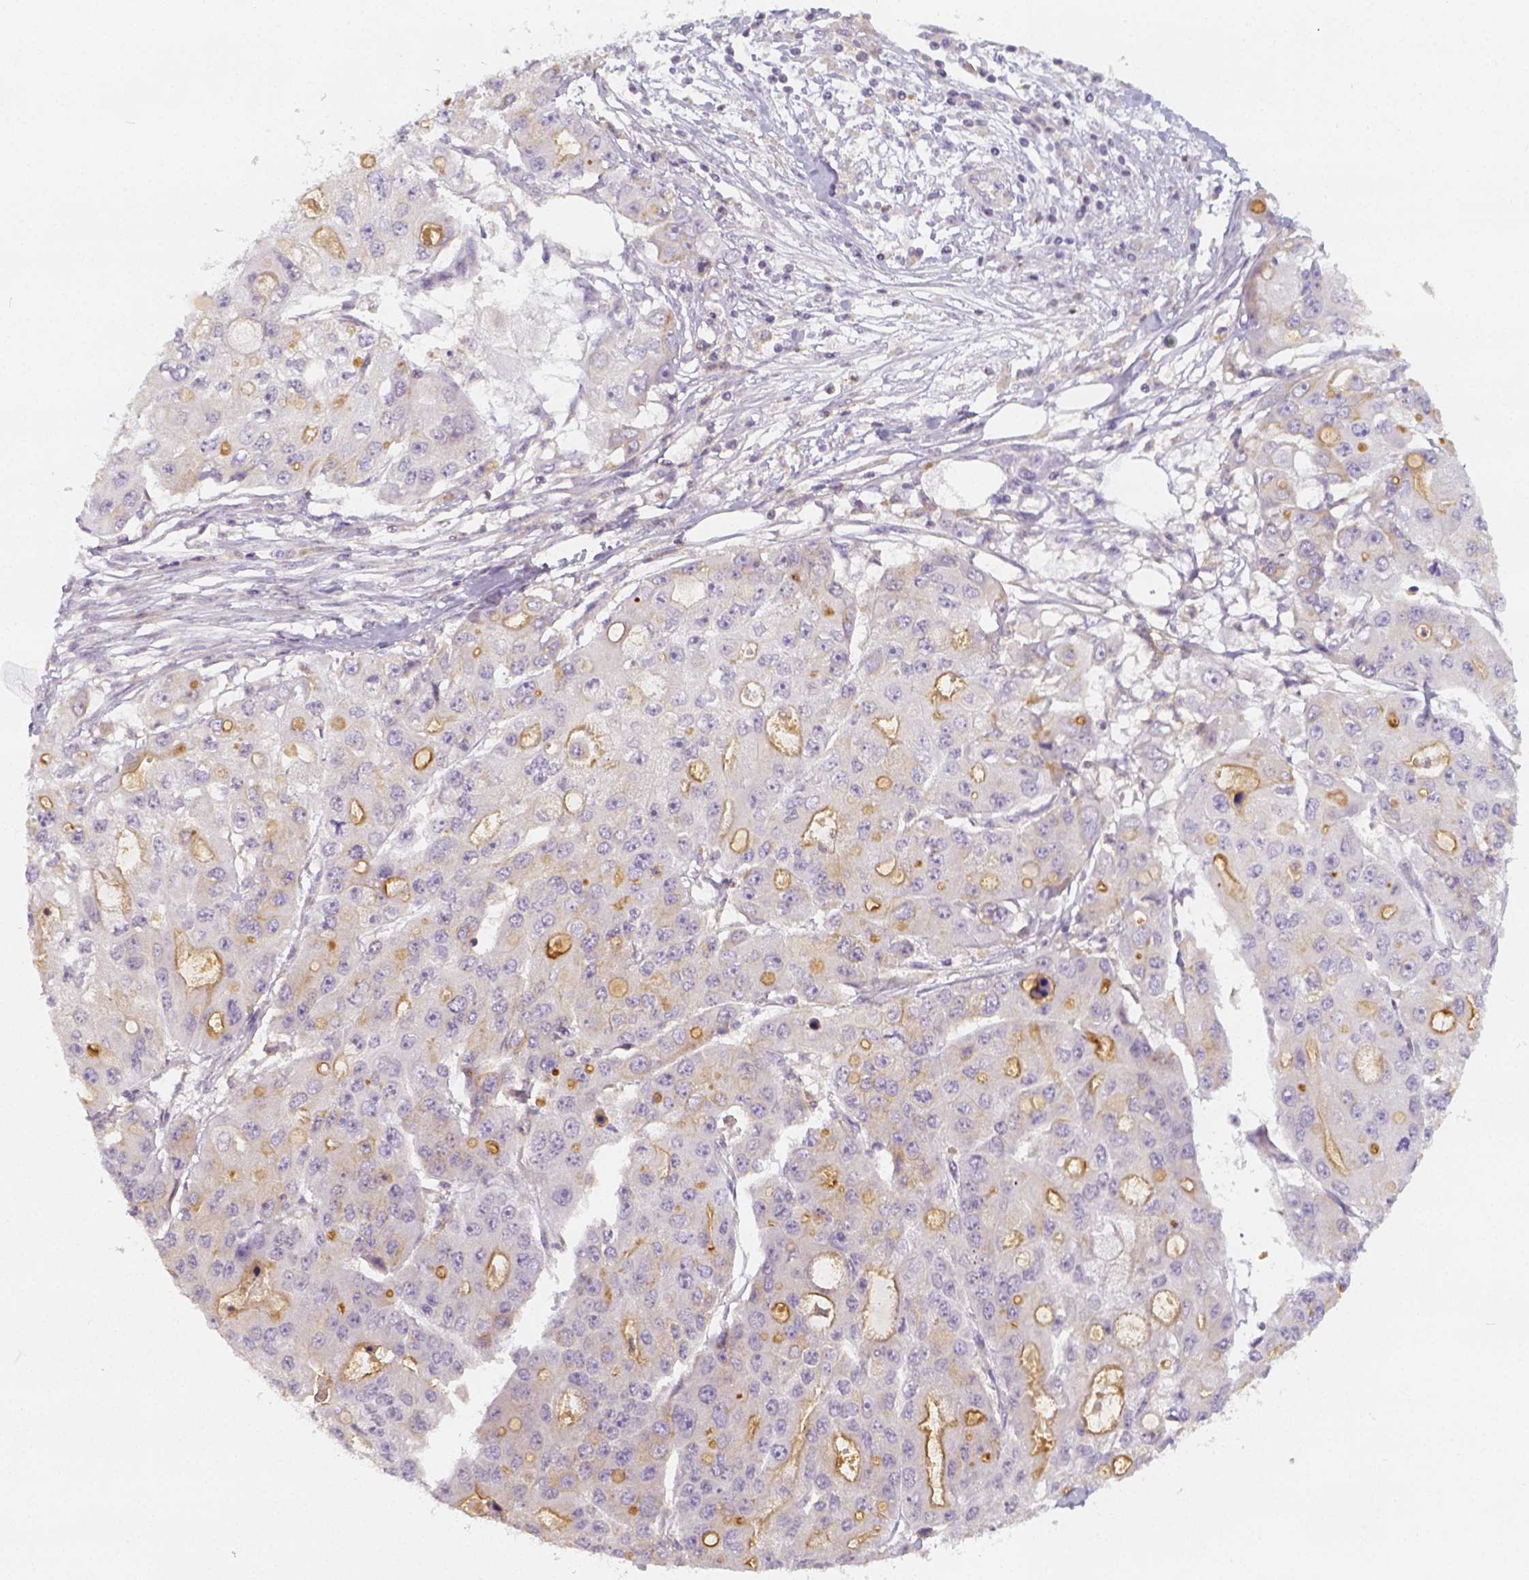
{"staining": {"intensity": "moderate", "quantity": "<25%", "location": "cytoplasmic/membranous"}, "tissue": "ovarian cancer", "cell_type": "Tumor cells", "image_type": "cancer", "snomed": [{"axis": "morphology", "description": "Cystadenocarcinoma, serous, NOS"}, {"axis": "topography", "description": "Ovary"}], "caption": "The histopathology image exhibits staining of ovarian serous cystadenocarcinoma, revealing moderate cytoplasmic/membranous protein staining (brown color) within tumor cells. (Stains: DAB in brown, nuclei in blue, Microscopy: brightfield microscopy at high magnification).", "gene": "PTPRJ", "patient": {"sex": "female", "age": 56}}